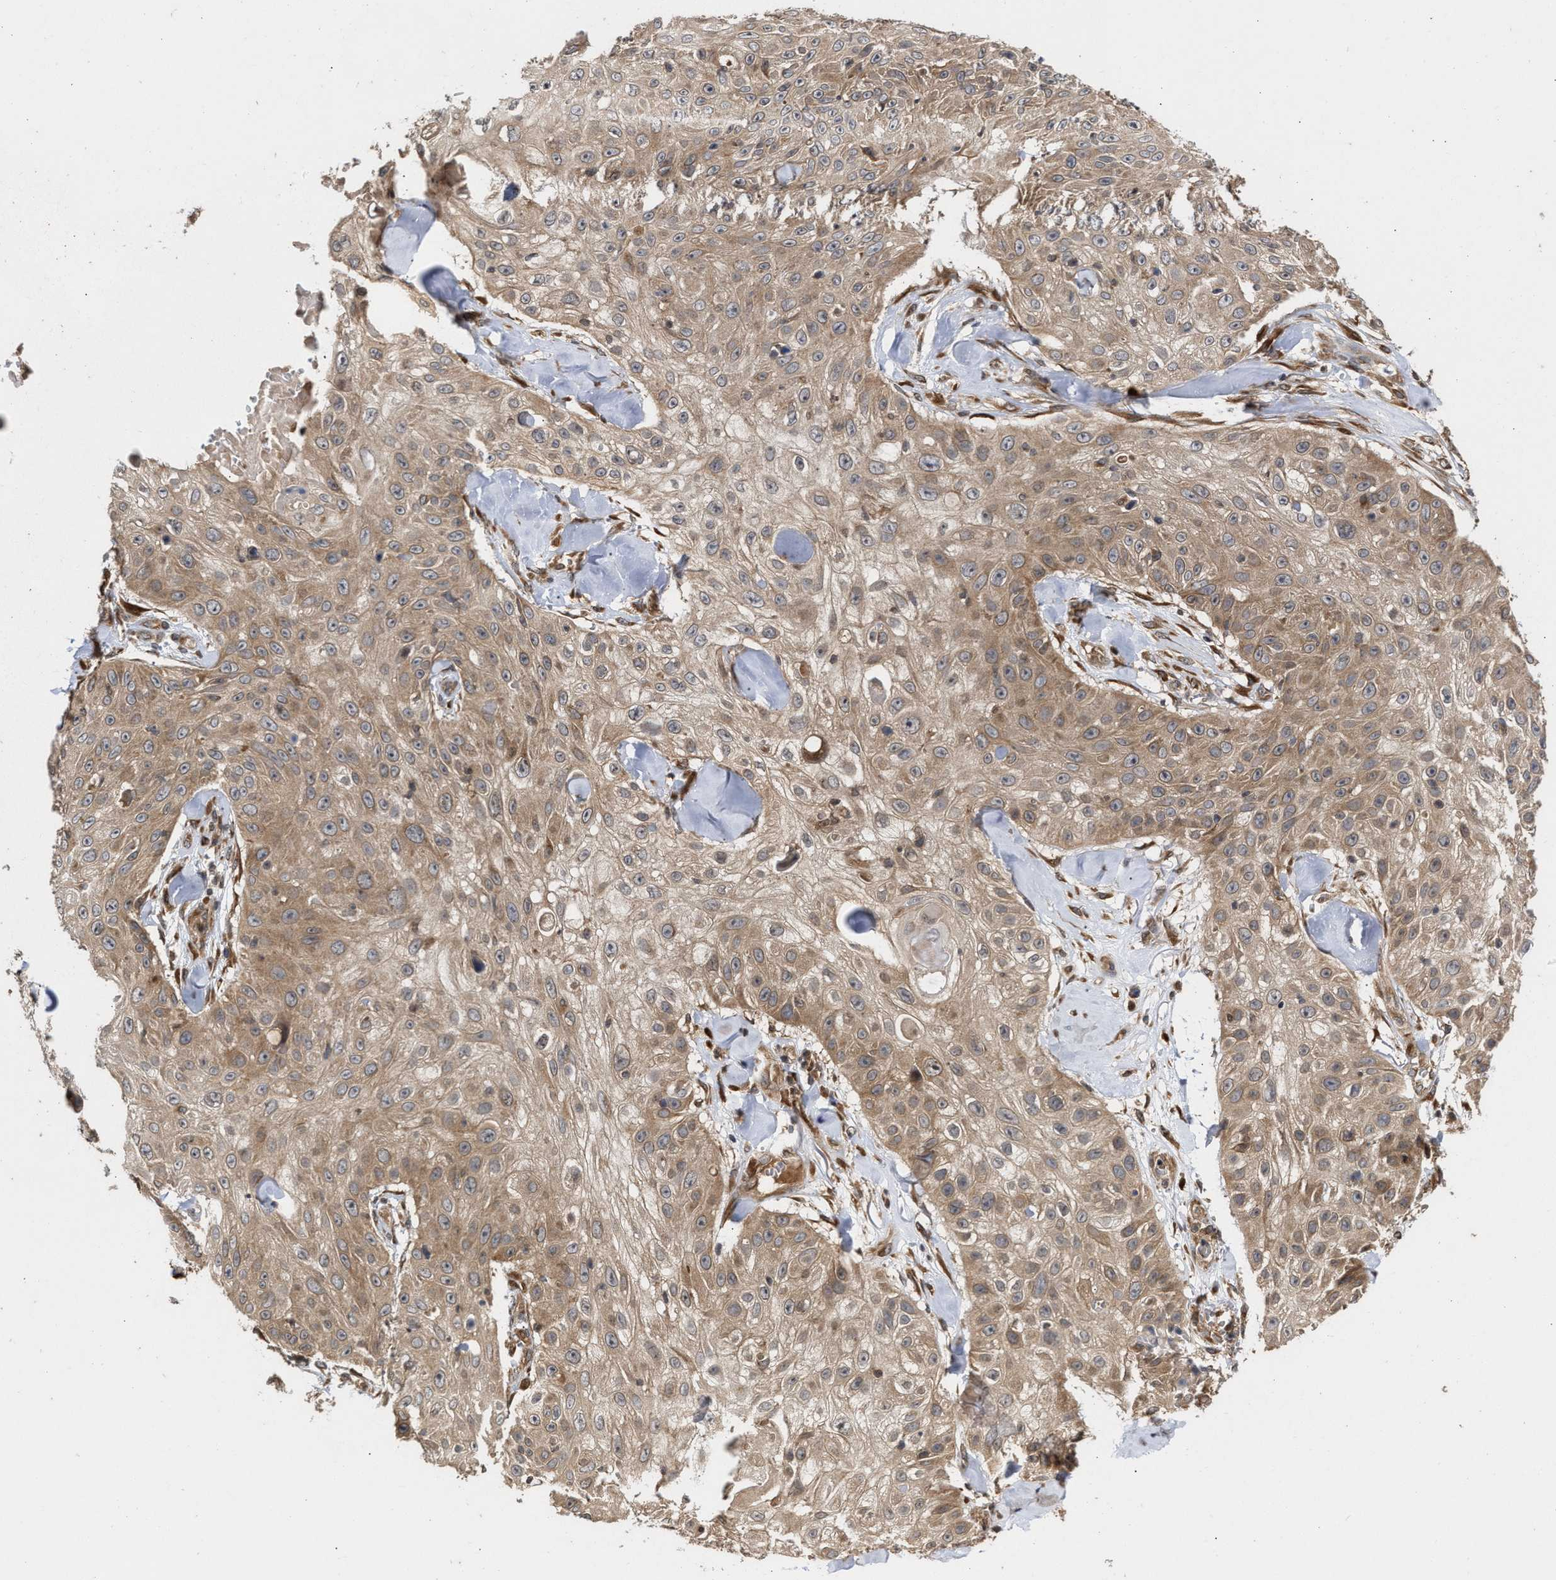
{"staining": {"intensity": "moderate", "quantity": ">75%", "location": "cytoplasmic/membranous"}, "tissue": "skin cancer", "cell_type": "Tumor cells", "image_type": "cancer", "snomed": [{"axis": "morphology", "description": "Squamous cell carcinoma, NOS"}, {"axis": "topography", "description": "Skin"}], "caption": "Immunohistochemical staining of skin squamous cell carcinoma exhibits moderate cytoplasmic/membranous protein expression in about >75% of tumor cells.", "gene": "SAR1A", "patient": {"sex": "male", "age": 86}}